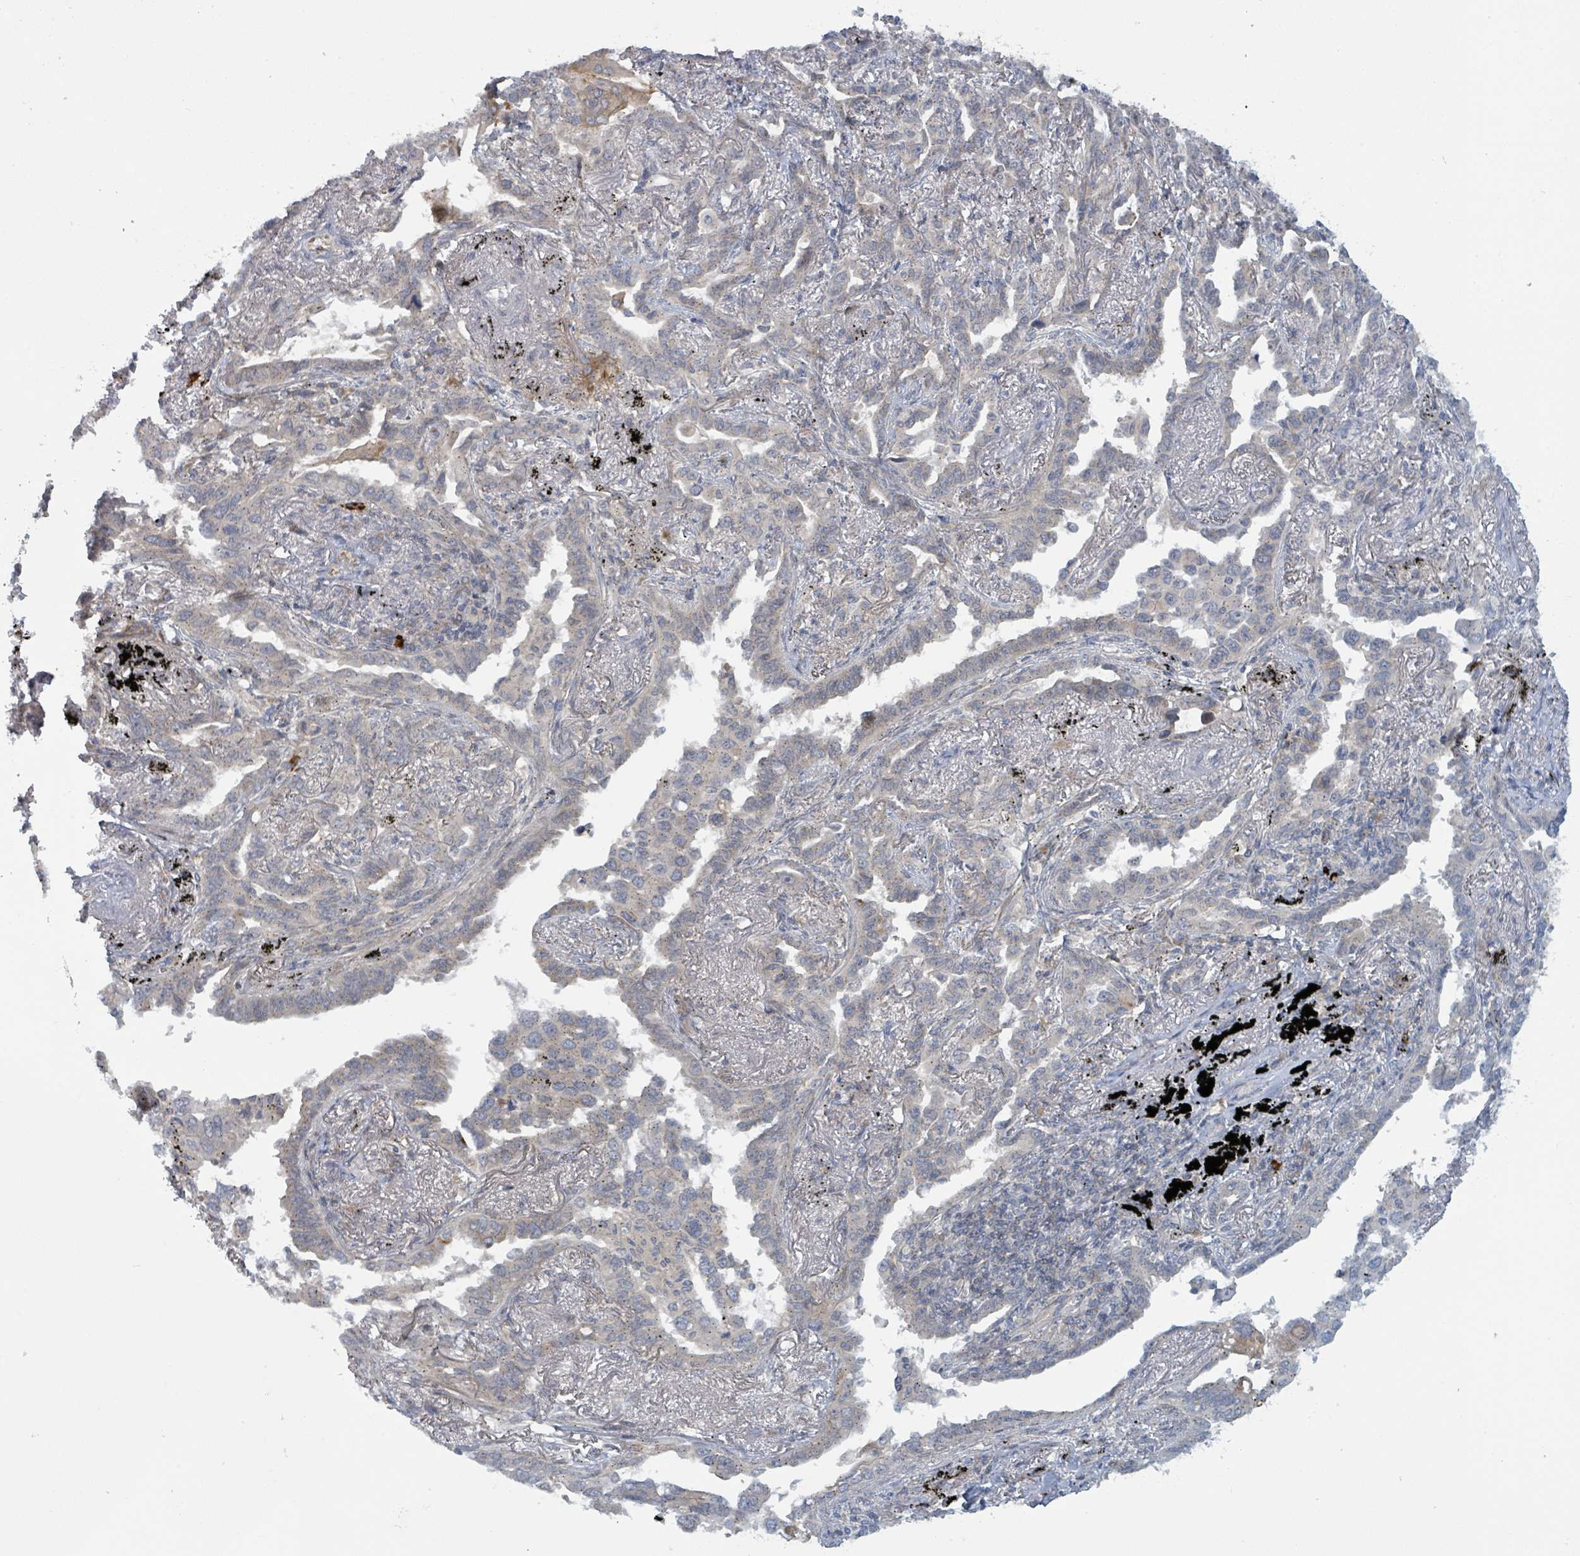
{"staining": {"intensity": "negative", "quantity": "none", "location": "none"}, "tissue": "lung cancer", "cell_type": "Tumor cells", "image_type": "cancer", "snomed": [{"axis": "morphology", "description": "Adenocarcinoma, NOS"}, {"axis": "topography", "description": "Lung"}], "caption": "This photomicrograph is of lung adenocarcinoma stained with immunohistochemistry (IHC) to label a protein in brown with the nuclei are counter-stained blue. There is no staining in tumor cells. (DAB IHC, high magnification).", "gene": "COL5A3", "patient": {"sex": "male", "age": 67}}